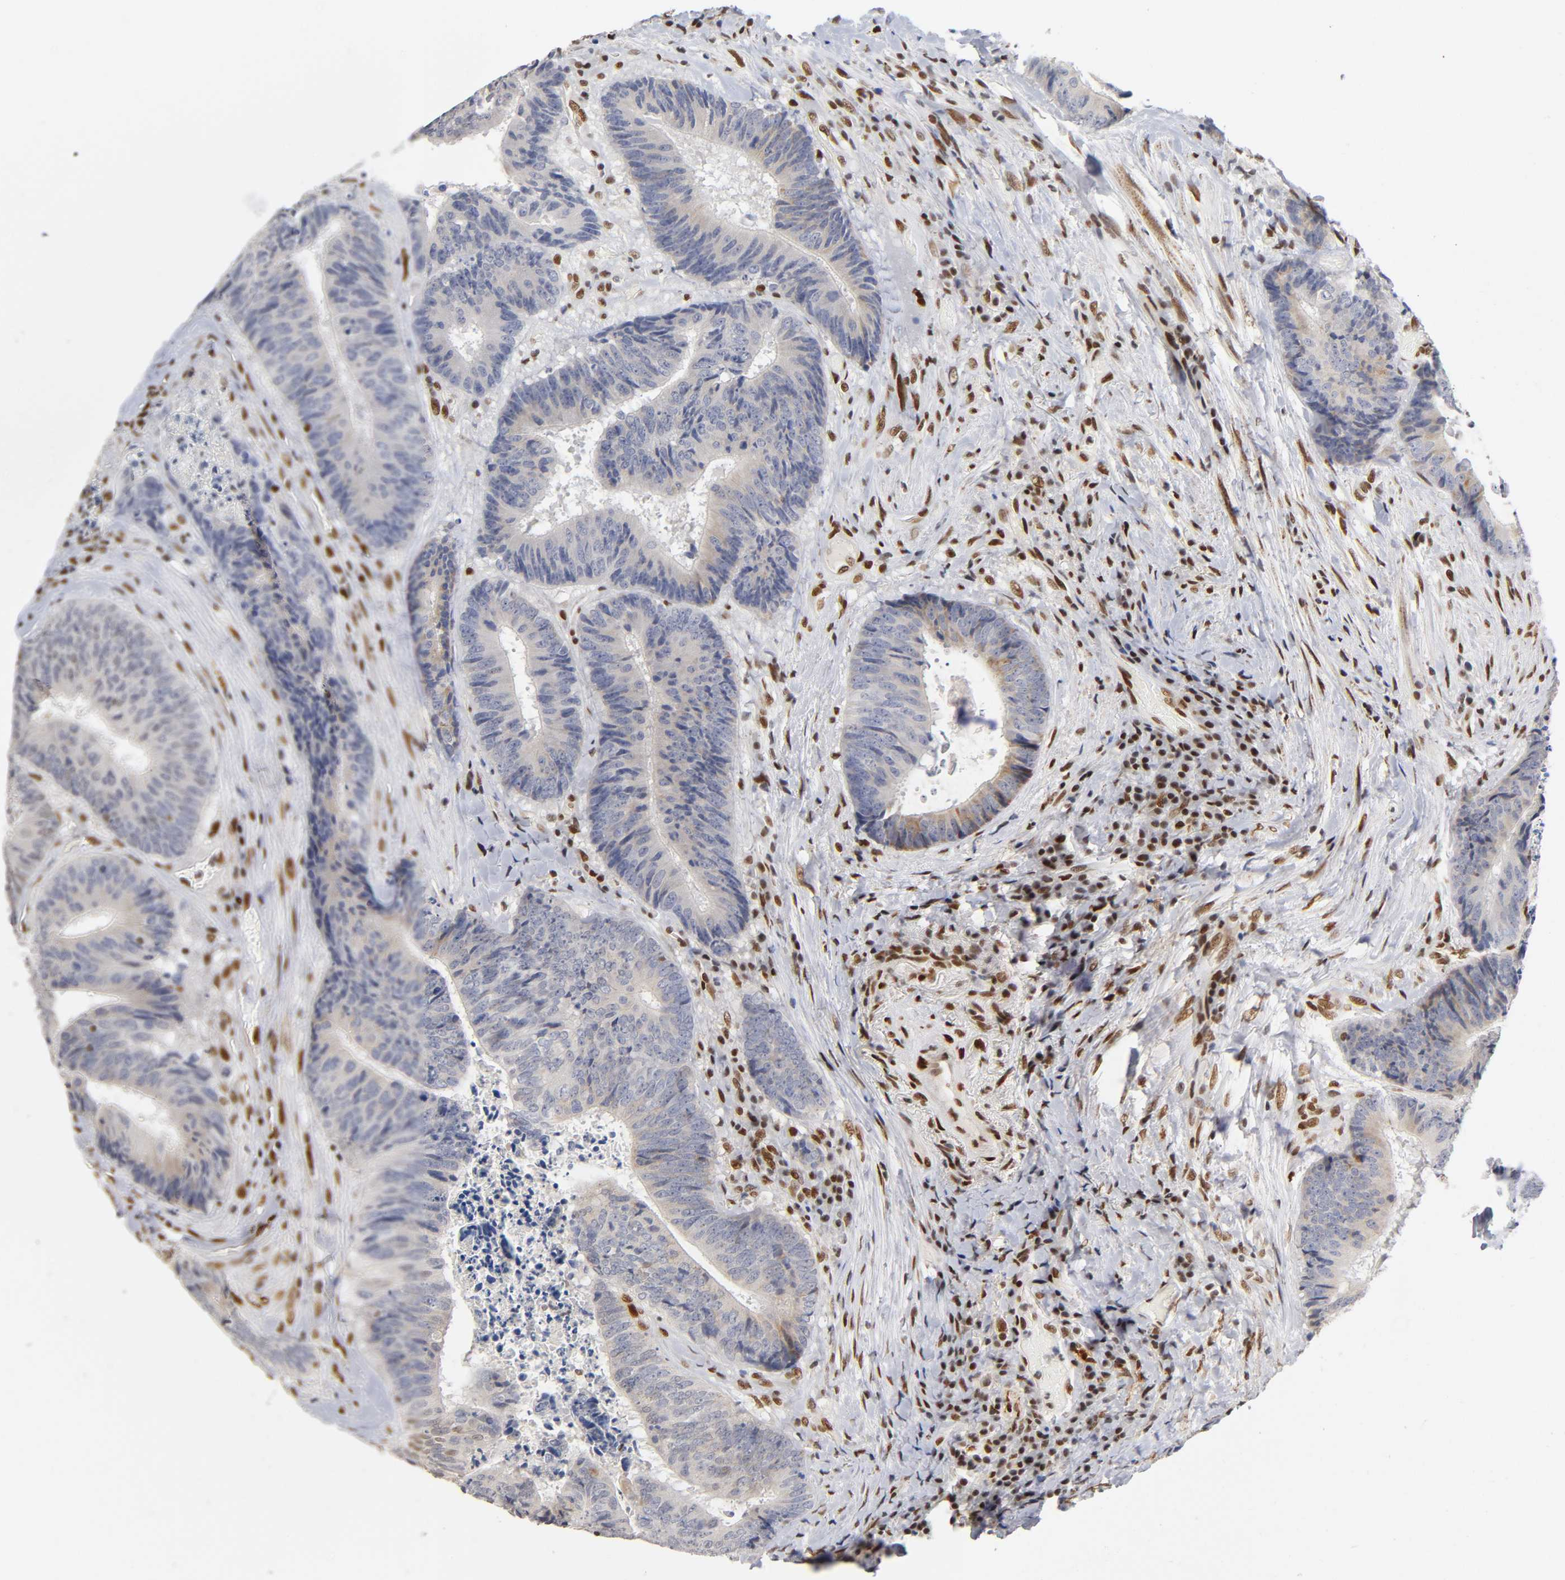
{"staining": {"intensity": "weak", "quantity": "25%-75%", "location": "cytoplasmic/membranous"}, "tissue": "colorectal cancer", "cell_type": "Tumor cells", "image_type": "cancer", "snomed": [{"axis": "morphology", "description": "Adenocarcinoma, NOS"}, {"axis": "topography", "description": "Rectum"}], "caption": "Weak cytoplasmic/membranous protein positivity is identified in about 25%-75% of tumor cells in colorectal adenocarcinoma.", "gene": "NR3C1", "patient": {"sex": "male", "age": 72}}